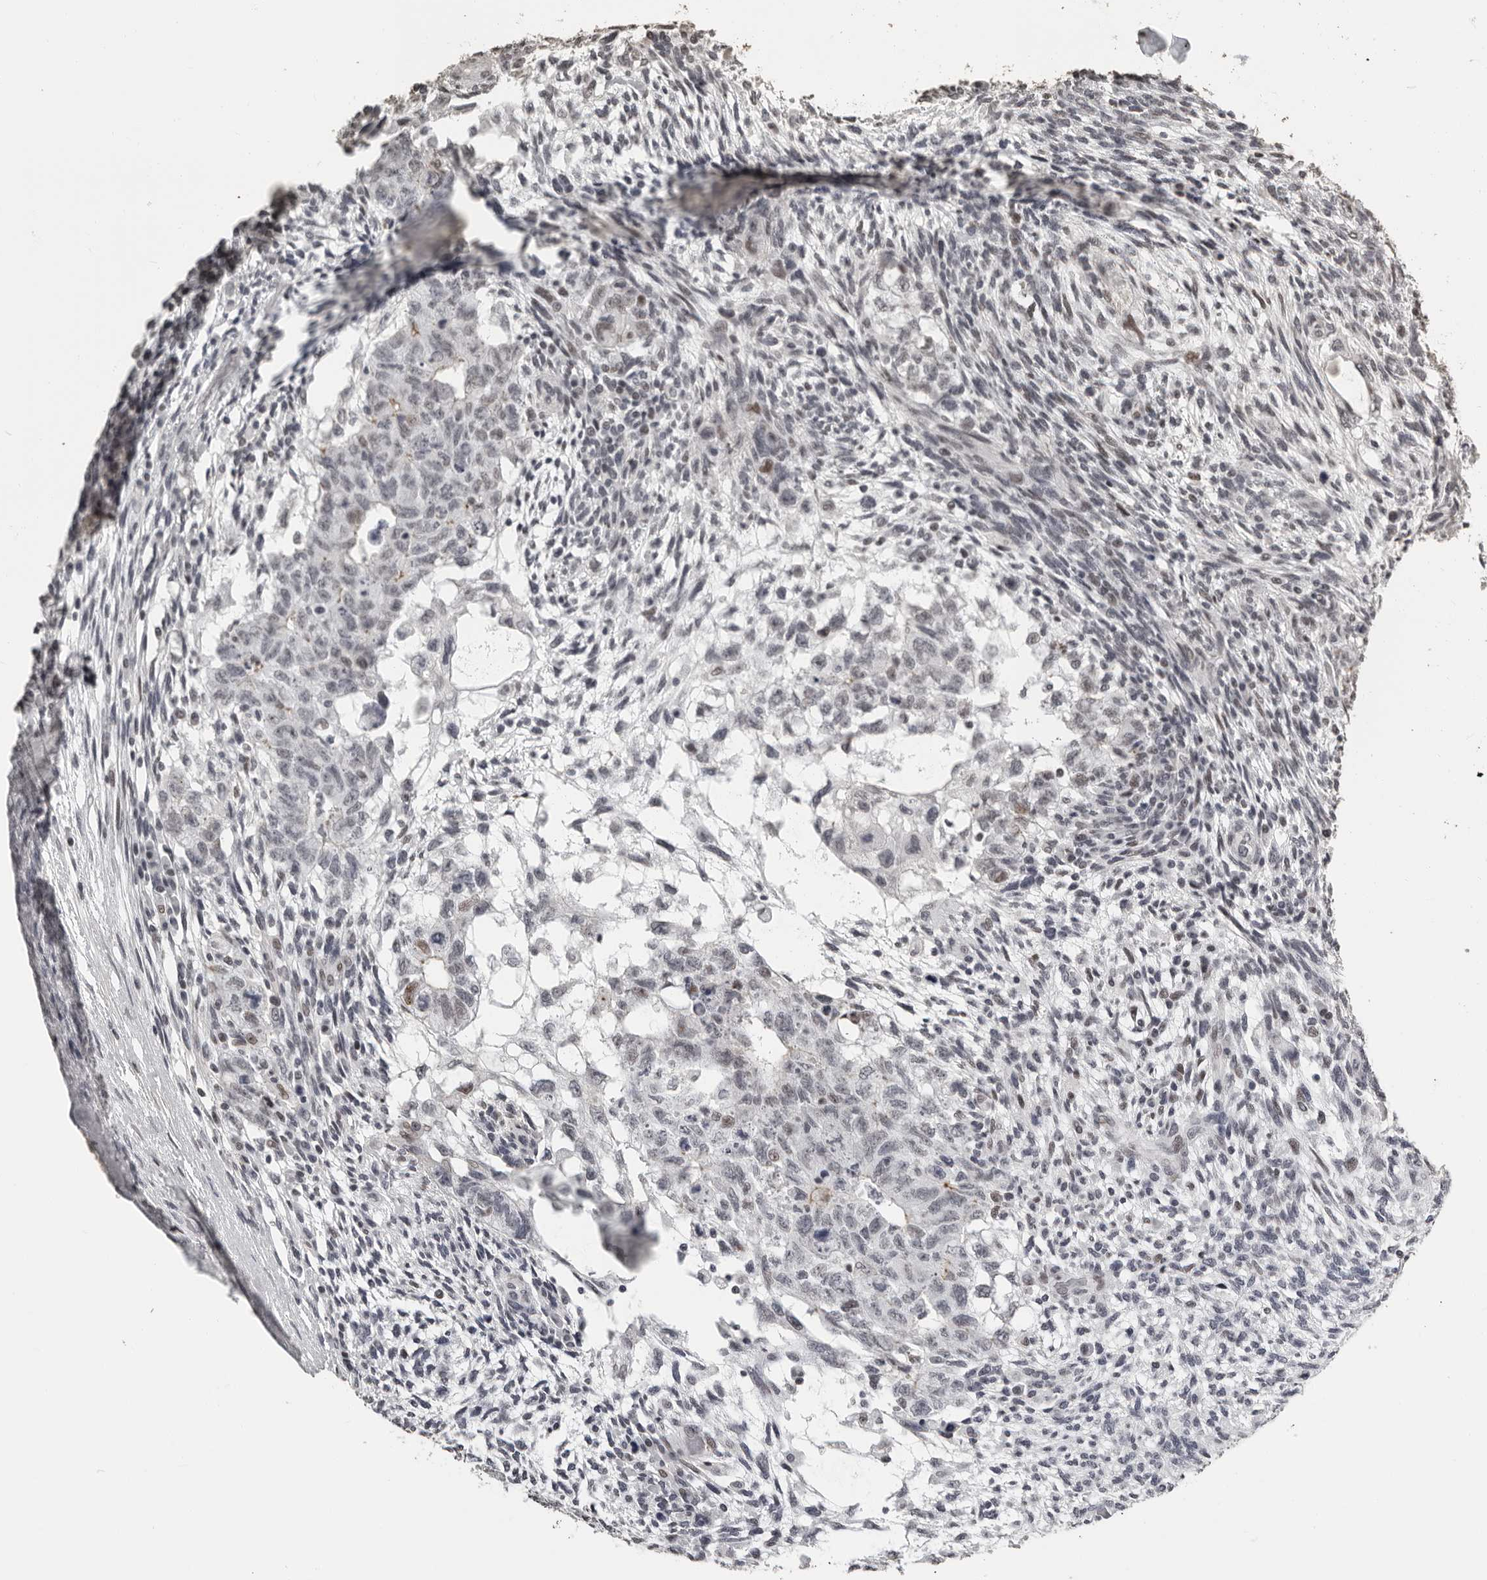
{"staining": {"intensity": "negative", "quantity": "none", "location": "none"}, "tissue": "testis cancer", "cell_type": "Tumor cells", "image_type": "cancer", "snomed": [{"axis": "morphology", "description": "Normal tissue, NOS"}, {"axis": "morphology", "description": "Carcinoma, Embryonal, NOS"}, {"axis": "topography", "description": "Testis"}], "caption": "Immunohistochemistry image of neoplastic tissue: embryonal carcinoma (testis) stained with DAB (3,3'-diaminobenzidine) demonstrates no significant protein staining in tumor cells.", "gene": "ORC1", "patient": {"sex": "male", "age": 36}}